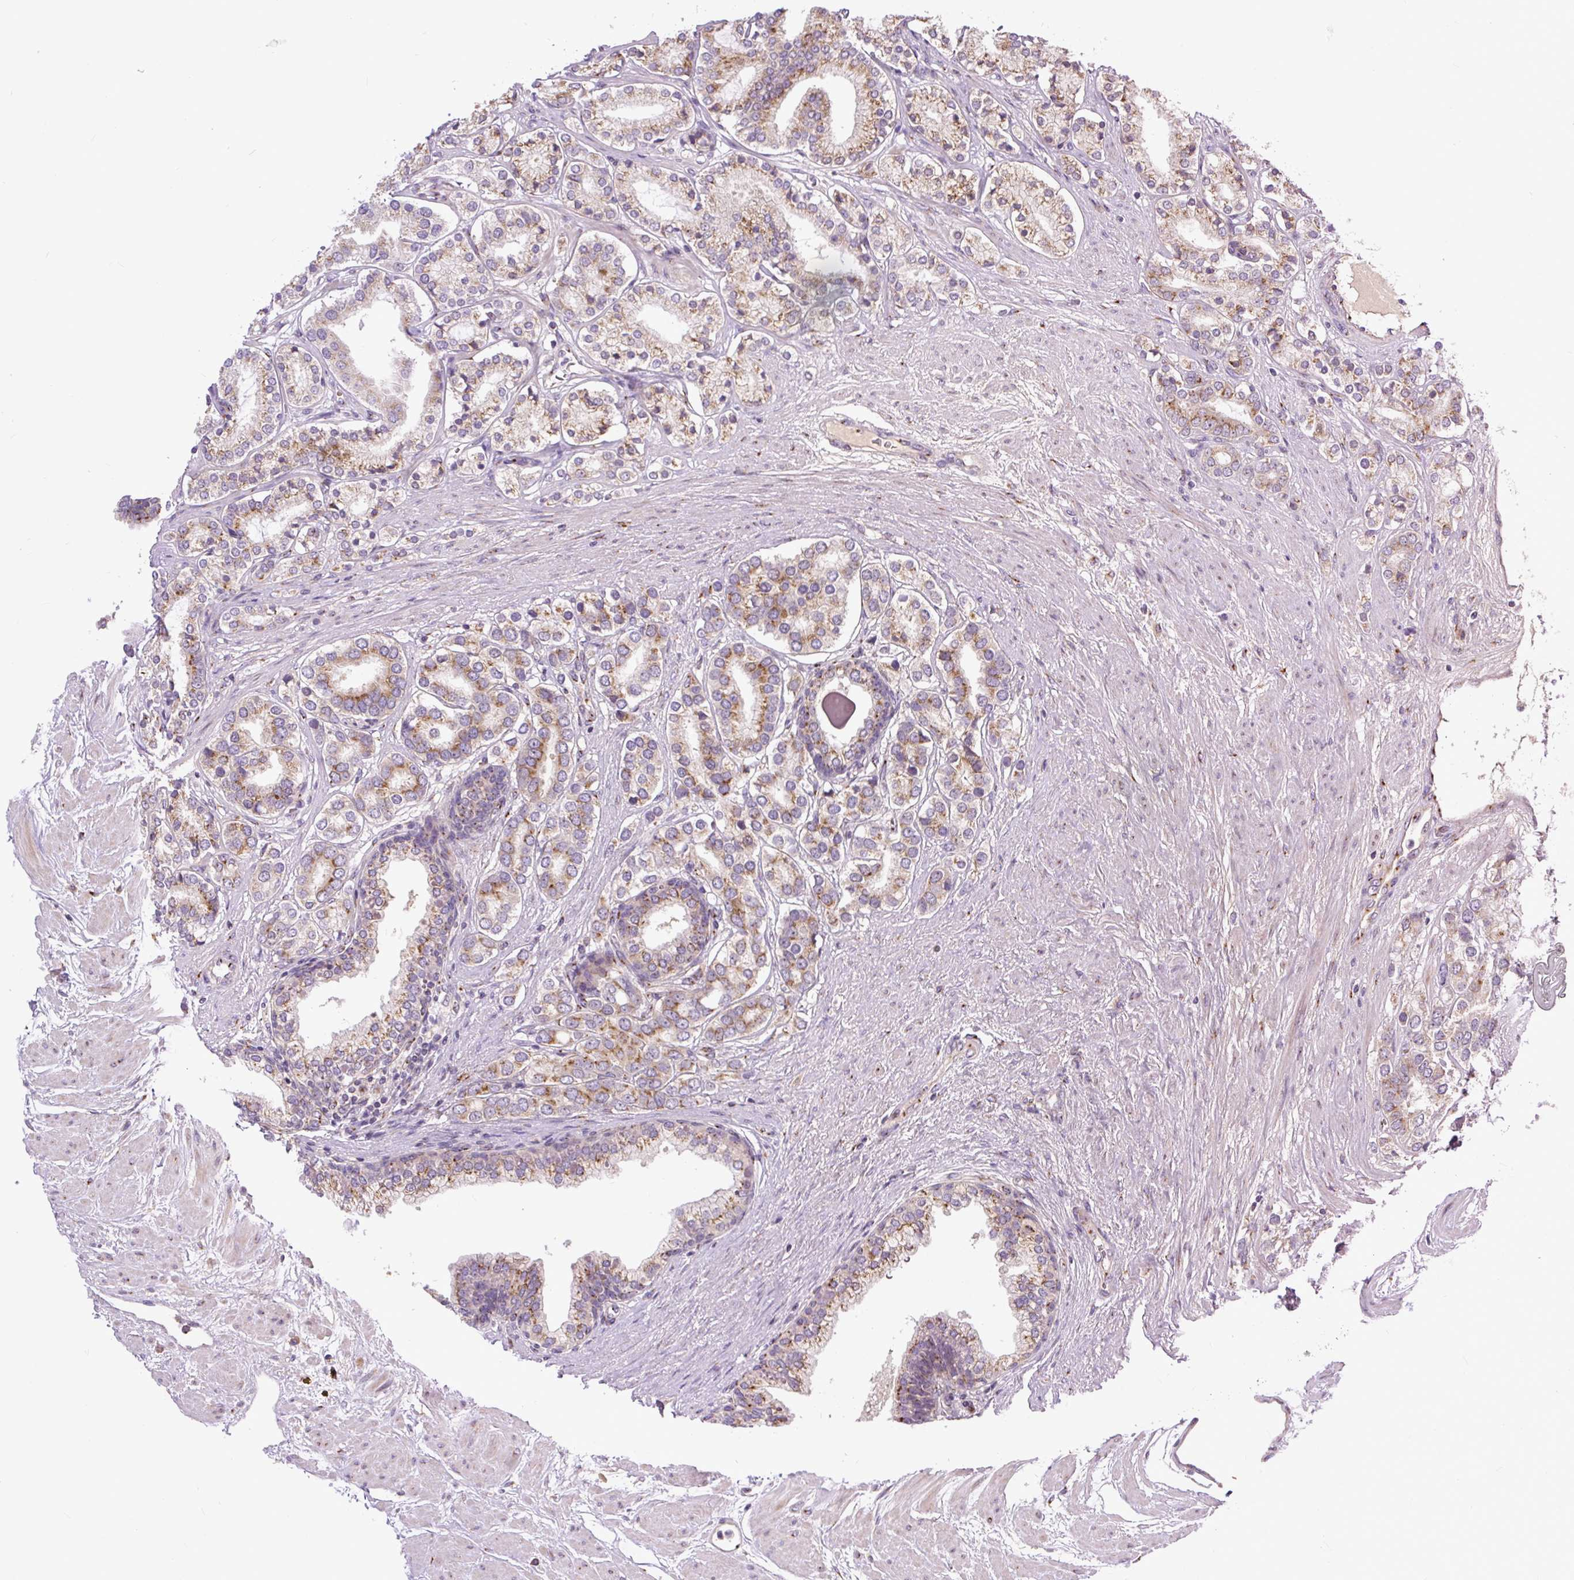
{"staining": {"intensity": "moderate", "quantity": "25%-75%", "location": "cytoplasmic/membranous"}, "tissue": "prostate cancer", "cell_type": "Tumor cells", "image_type": "cancer", "snomed": [{"axis": "morphology", "description": "Adenocarcinoma, High grade"}, {"axis": "topography", "description": "Prostate"}], "caption": "IHC (DAB (3,3'-diaminobenzidine)) staining of human adenocarcinoma (high-grade) (prostate) displays moderate cytoplasmic/membranous protein positivity in about 25%-75% of tumor cells.", "gene": "MSMP", "patient": {"sex": "male", "age": 58}}